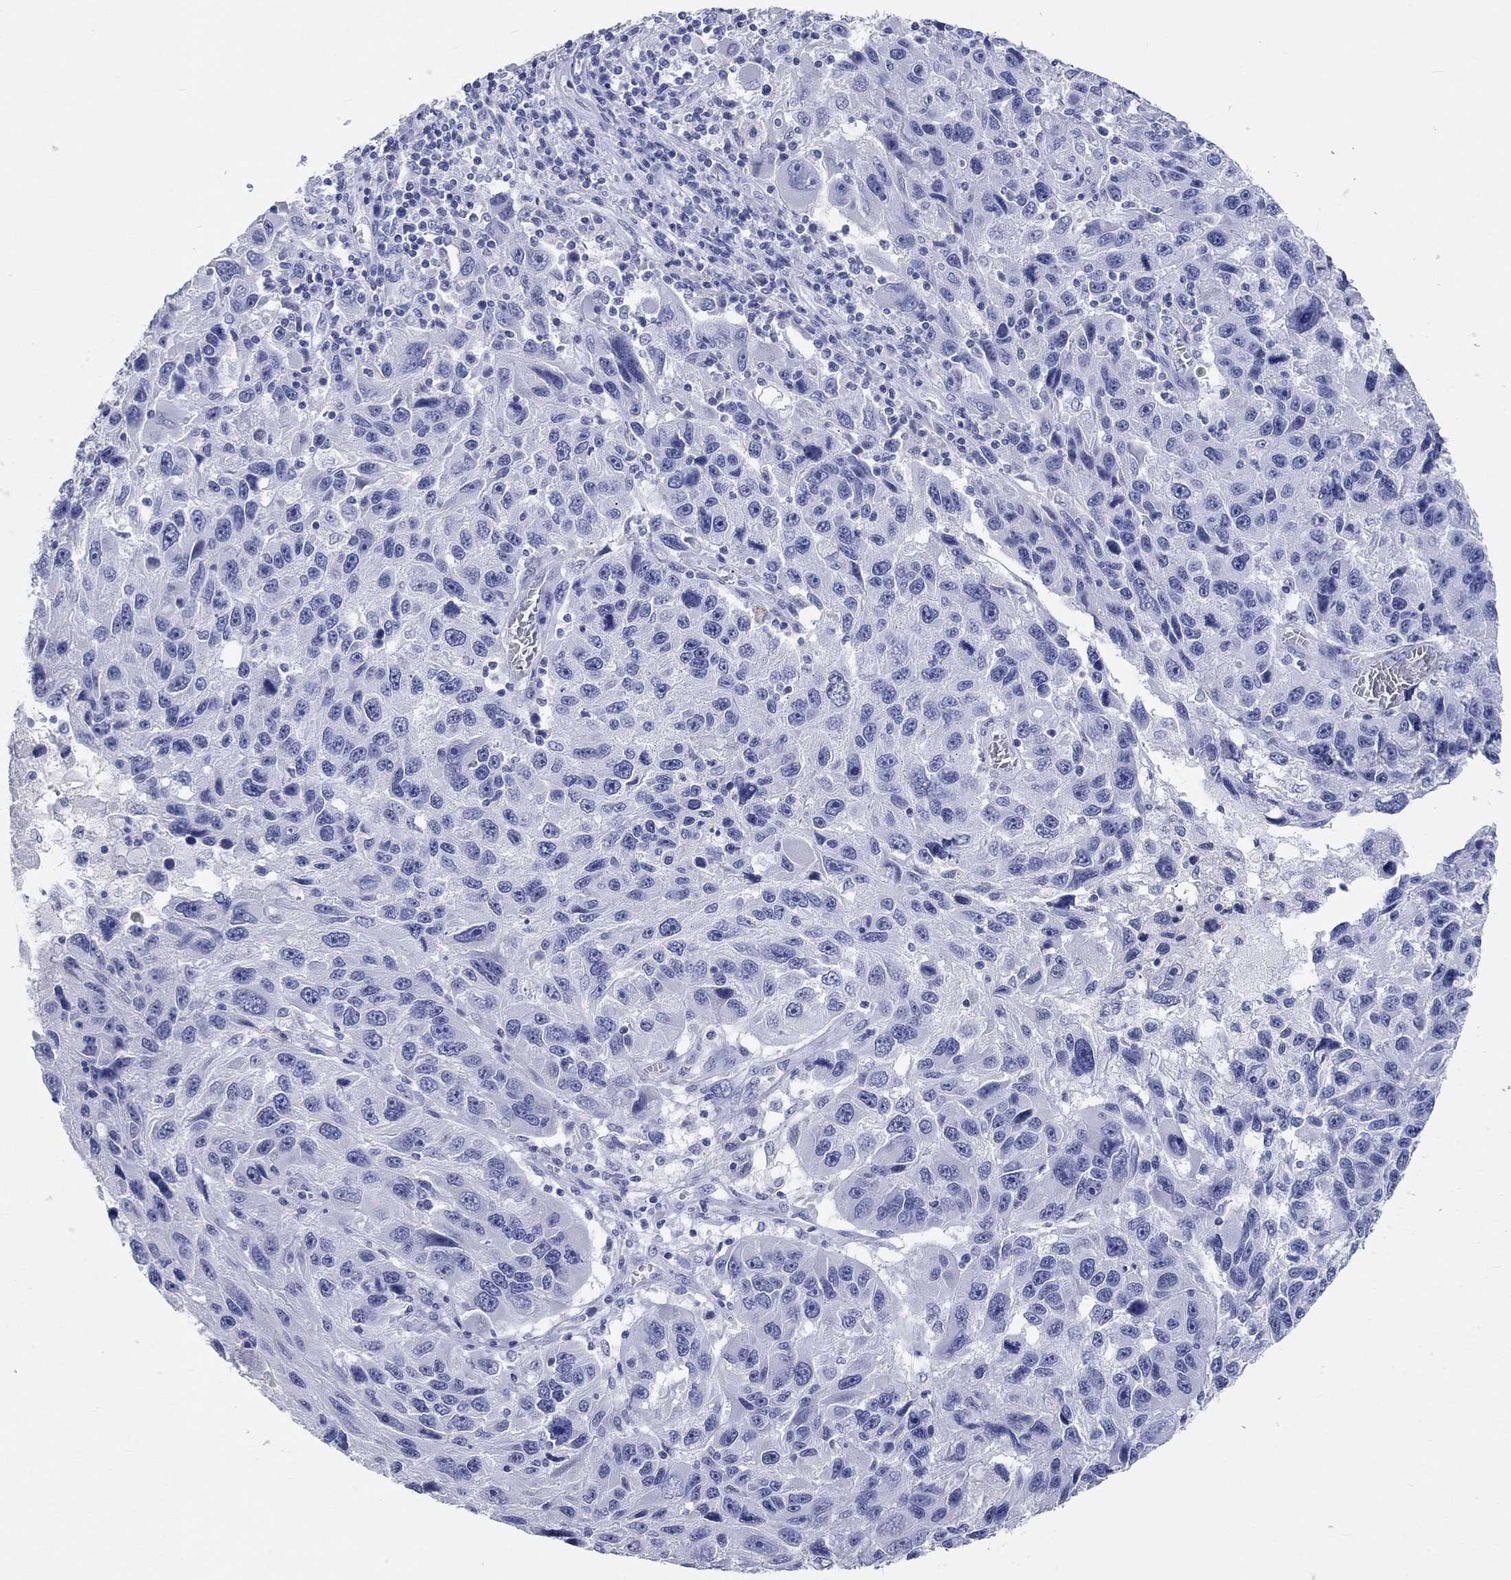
{"staining": {"intensity": "negative", "quantity": "none", "location": "none"}, "tissue": "melanoma", "cell_type": "Tumor cells", "image_type": "cancer", "snomed": [{"axis": "morphology", "description": "Malignant melanoma, NOS"}, {"axis": "topography", "description": "Skin"}], "caption": "DAB (3,3'-diaminobenzidine) immunohistochemical staining of melanoma exhibits no significant expression in tumor cells. (Immunohistochemistry, brightfield microscopy, high magnification).", "gene": "SPATA9", "patient": {"sex": "male", "age": 53}}